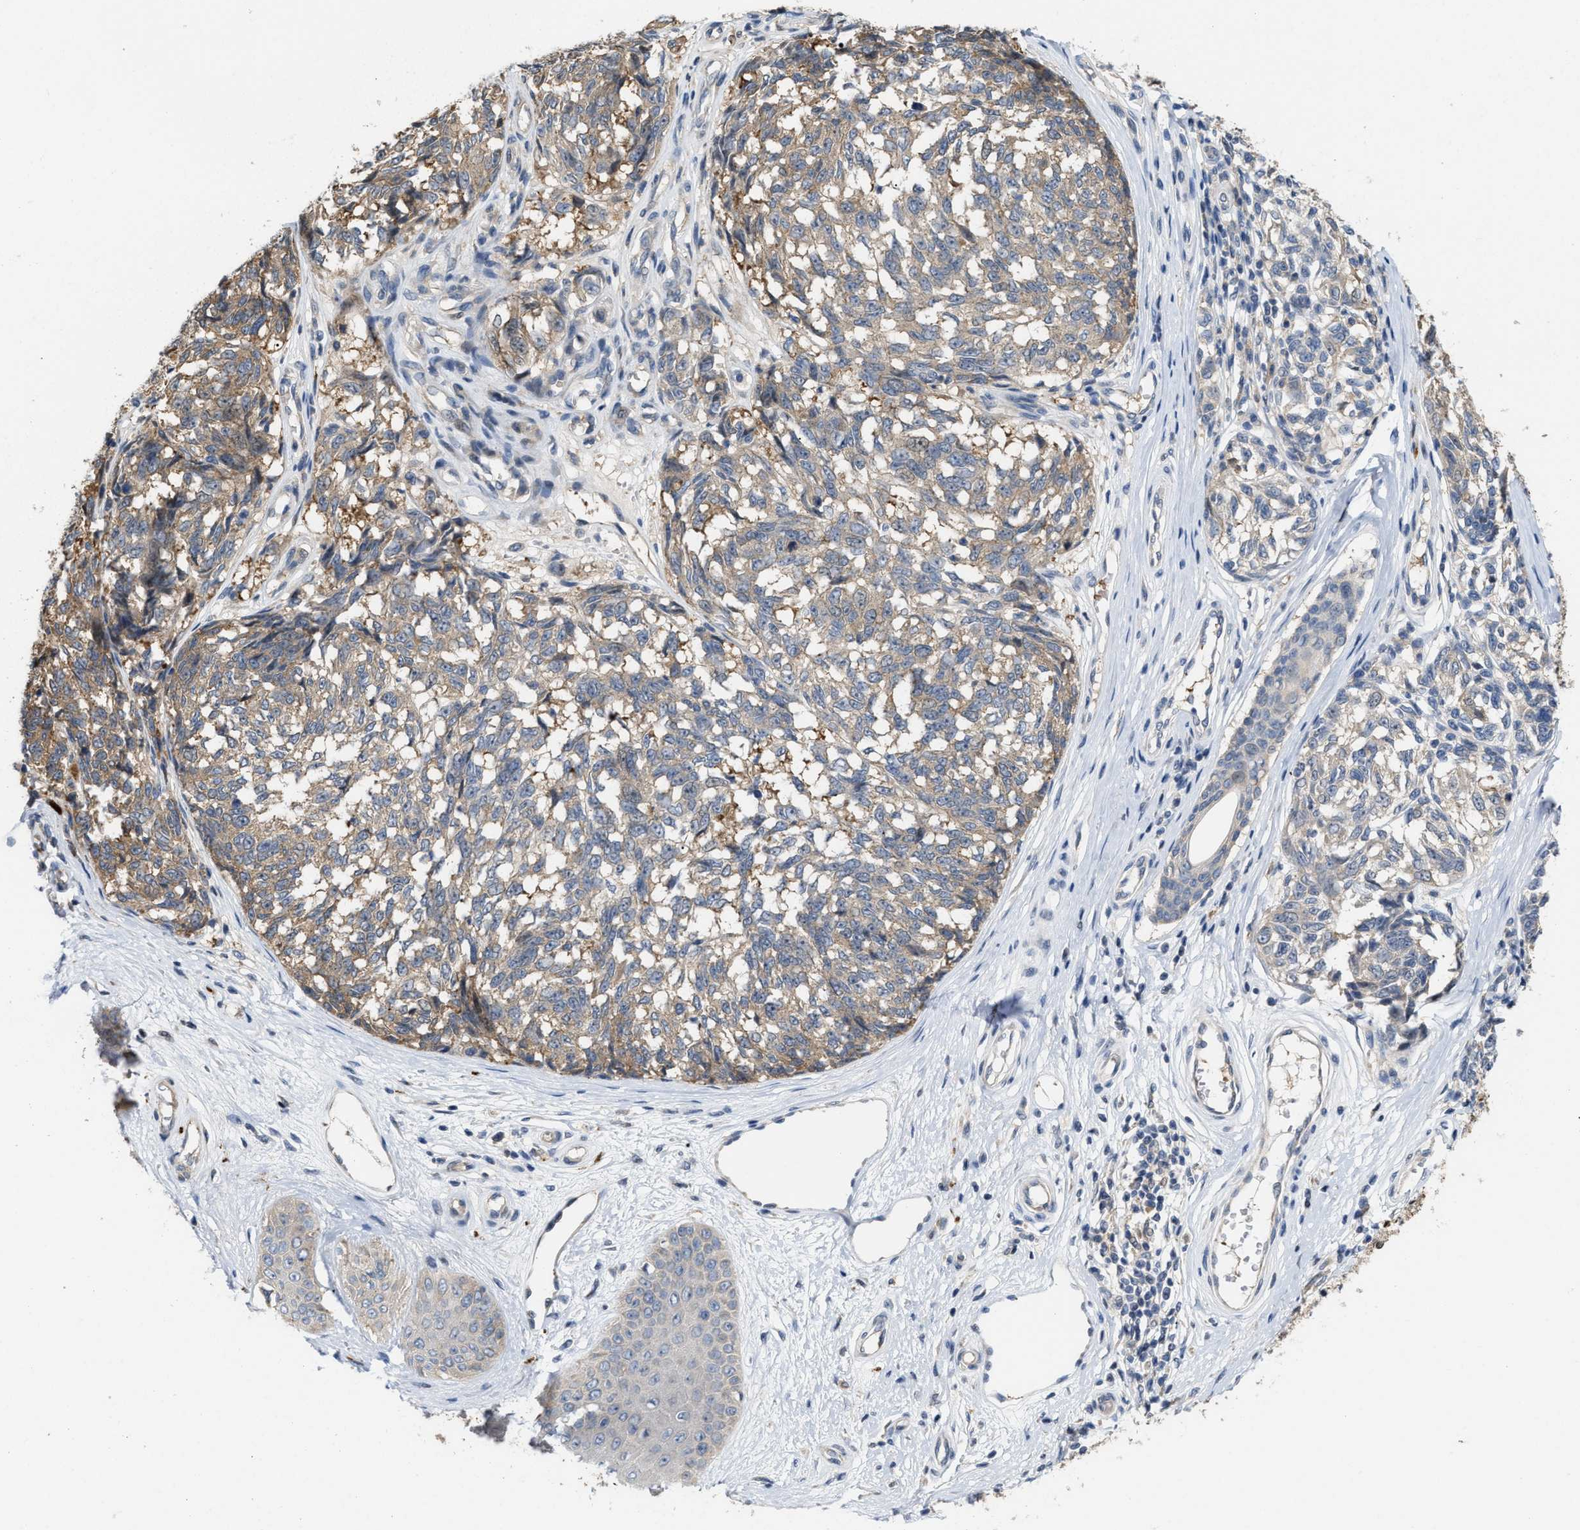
{"staining": {"intensity": "weak", "quantity": ">75%", "location": "cytoplasmic/membranous"}, "tissue": "melanoma", "cell_type": "Tumor cells", "image_type": "cancer", "snomed": [{"axis": "morphology", "description": "Malignant melanoma, NOS"}, {"axis": "topography", "description": "Skin"}], "caption": "Malignant melanoma tissue shows weak cytoplasmic/membranous staining in about >75% of tumor cells", "gene": "CSNK1A1", "patient": {"sex": "female", "age": 64}}